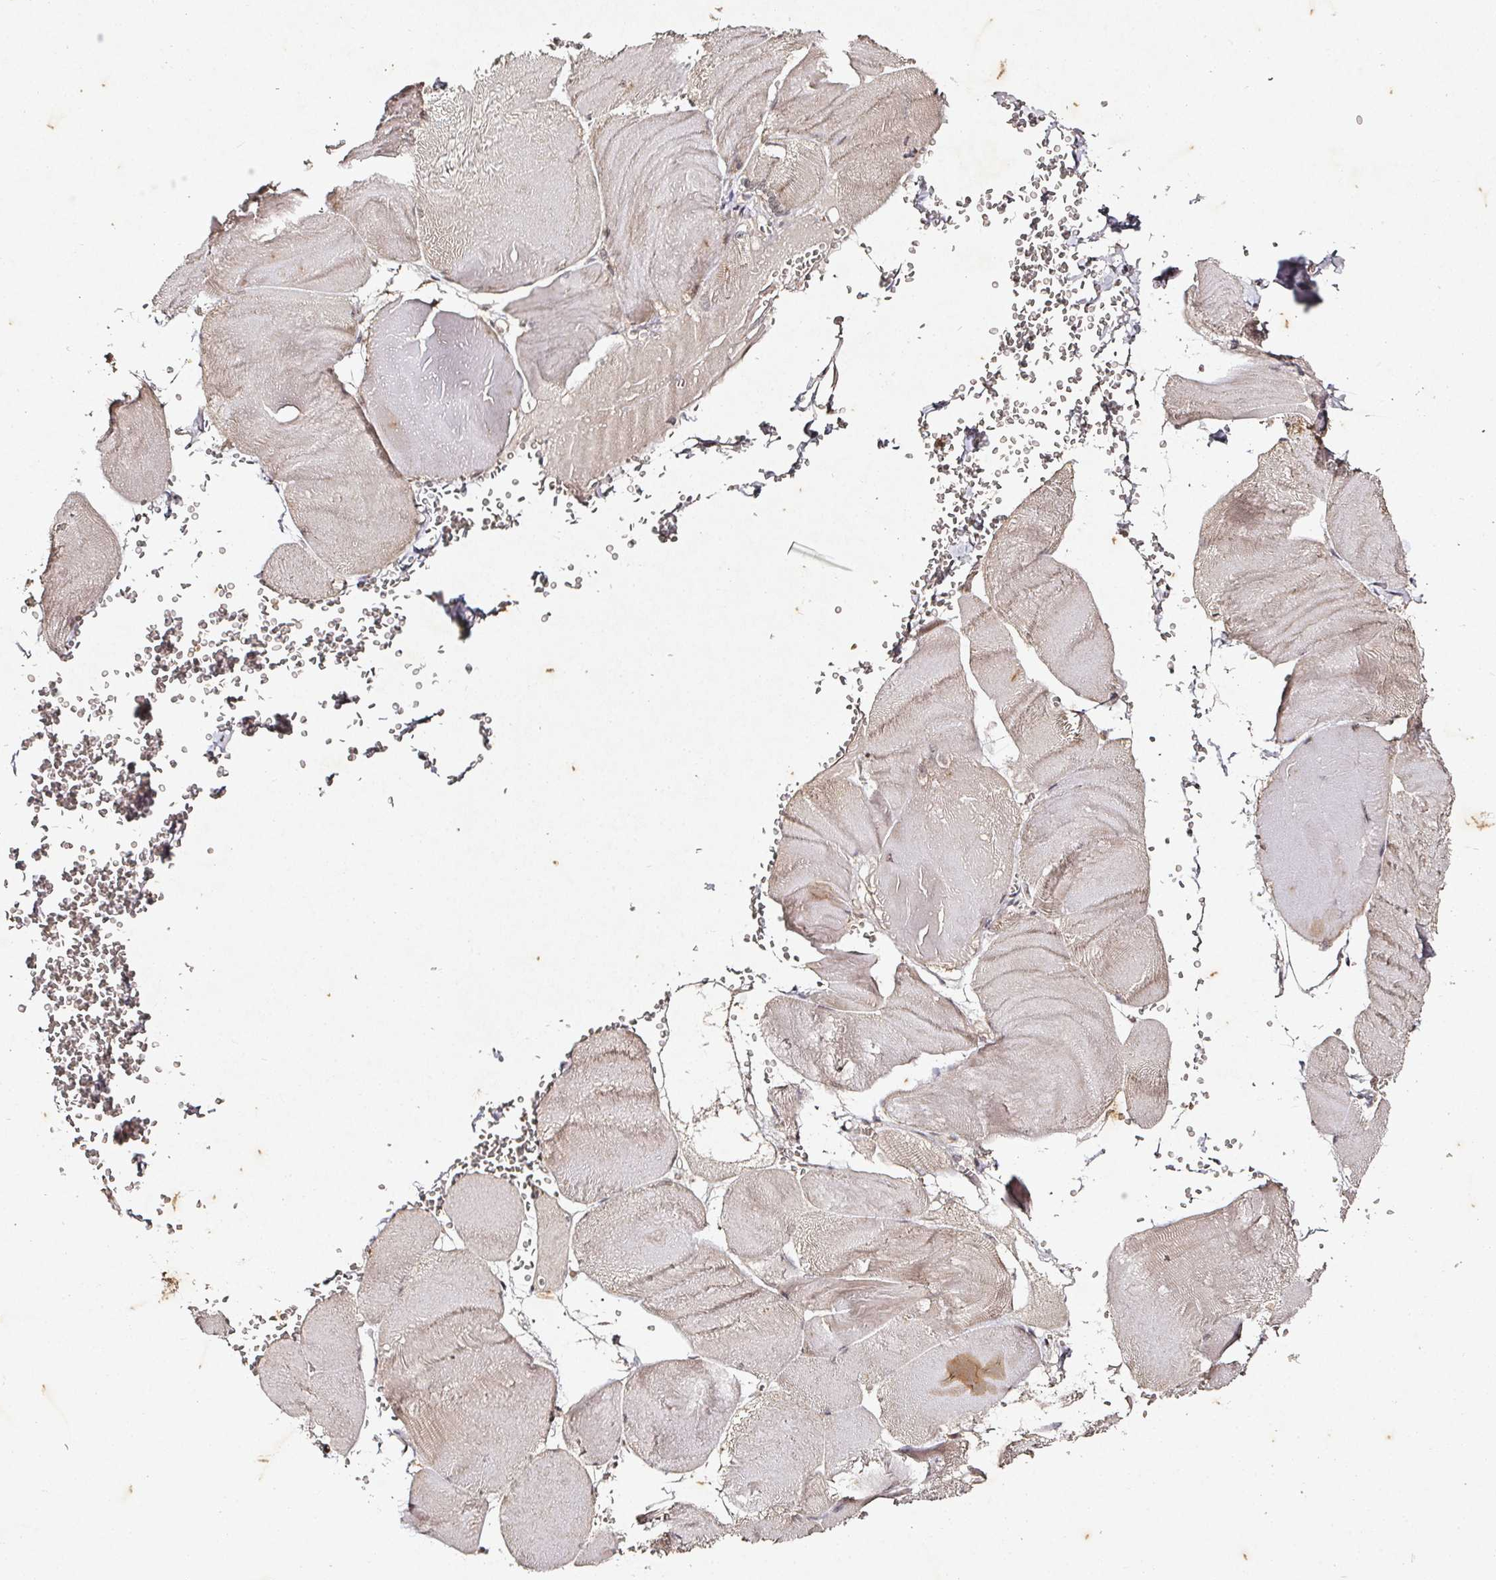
{"staining": {"intensity": "weak", "quantity": "<25%", "location": "cytoplasmic/membranous"}, "tissue": "skeletal muscle", "cell_type": "Myocytes", "image_type": "normal", "snomed": [{"axis": "morphology", "description": "Normal tissue, NOS"}, {"axis": "morphology", "description": "Basal cell carcinoma"}, {"axis": "topography", "description": "Skeletal muscle"}], "caption": "The image demonstrates no staining of myocytes in unremarkable skeletal muscle.", "gene": "CAPN5", "patient": {"sex": "female", "age": 64}}